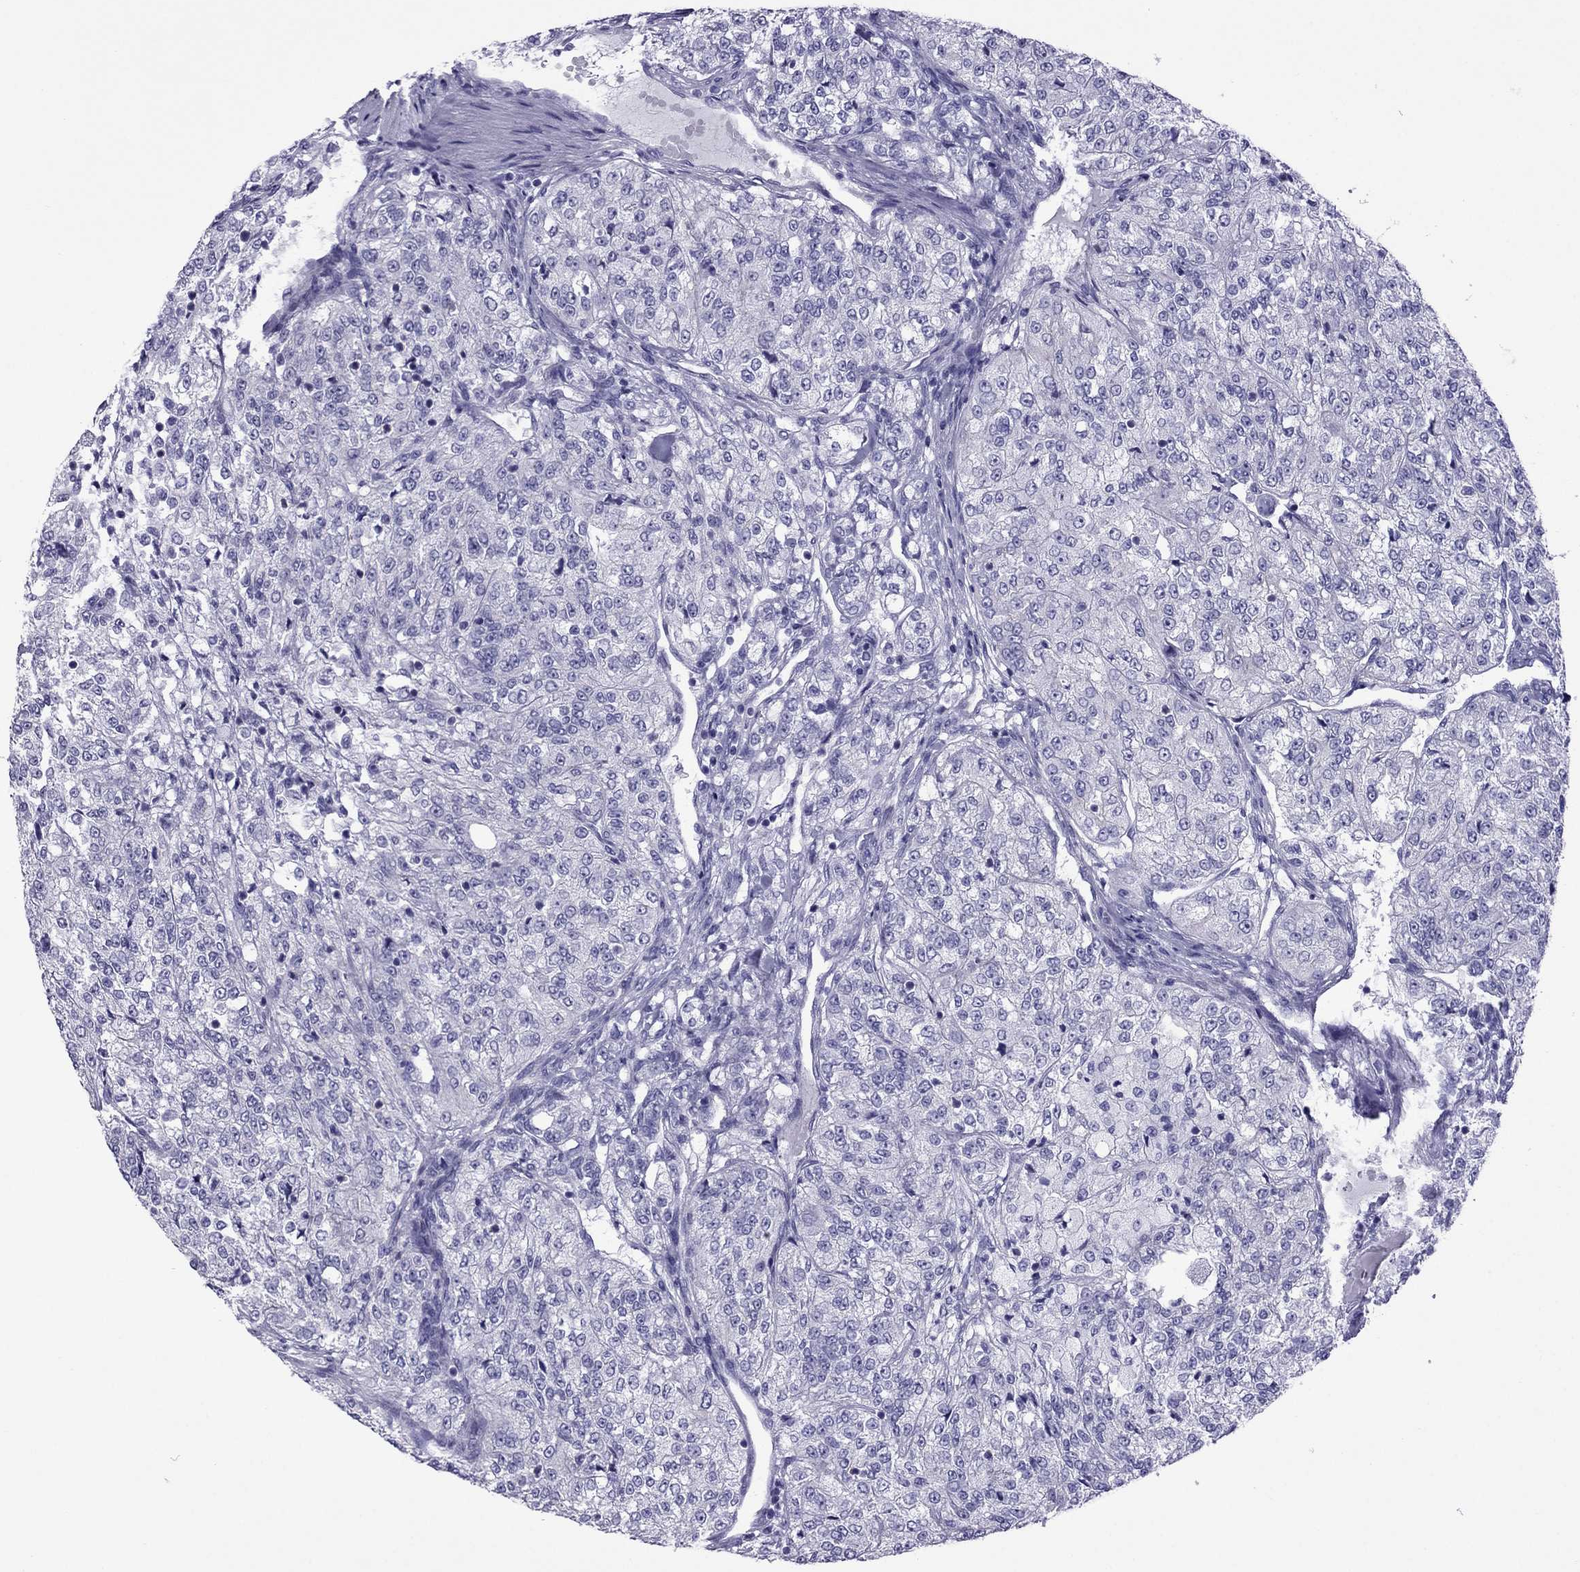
{"staining": {"intensity": "negative", "quantity": "none", "location": "none"}, "tissue": "renal cancer", "cell_type": "Tumor cells", "image_type": "cancer", "snomed": [{"axis": "morphology", "description": "Adenocarcinoma, NOS"}, {"axis": "topography", "description": "Kidney"}], "caption": "Immunohistochemical staining of human renal cancer (adenocarcinoma) displays no significant staining in tumor cells.", "gene": "MYL11", "patient": {"sex": "female", "age": 63}}